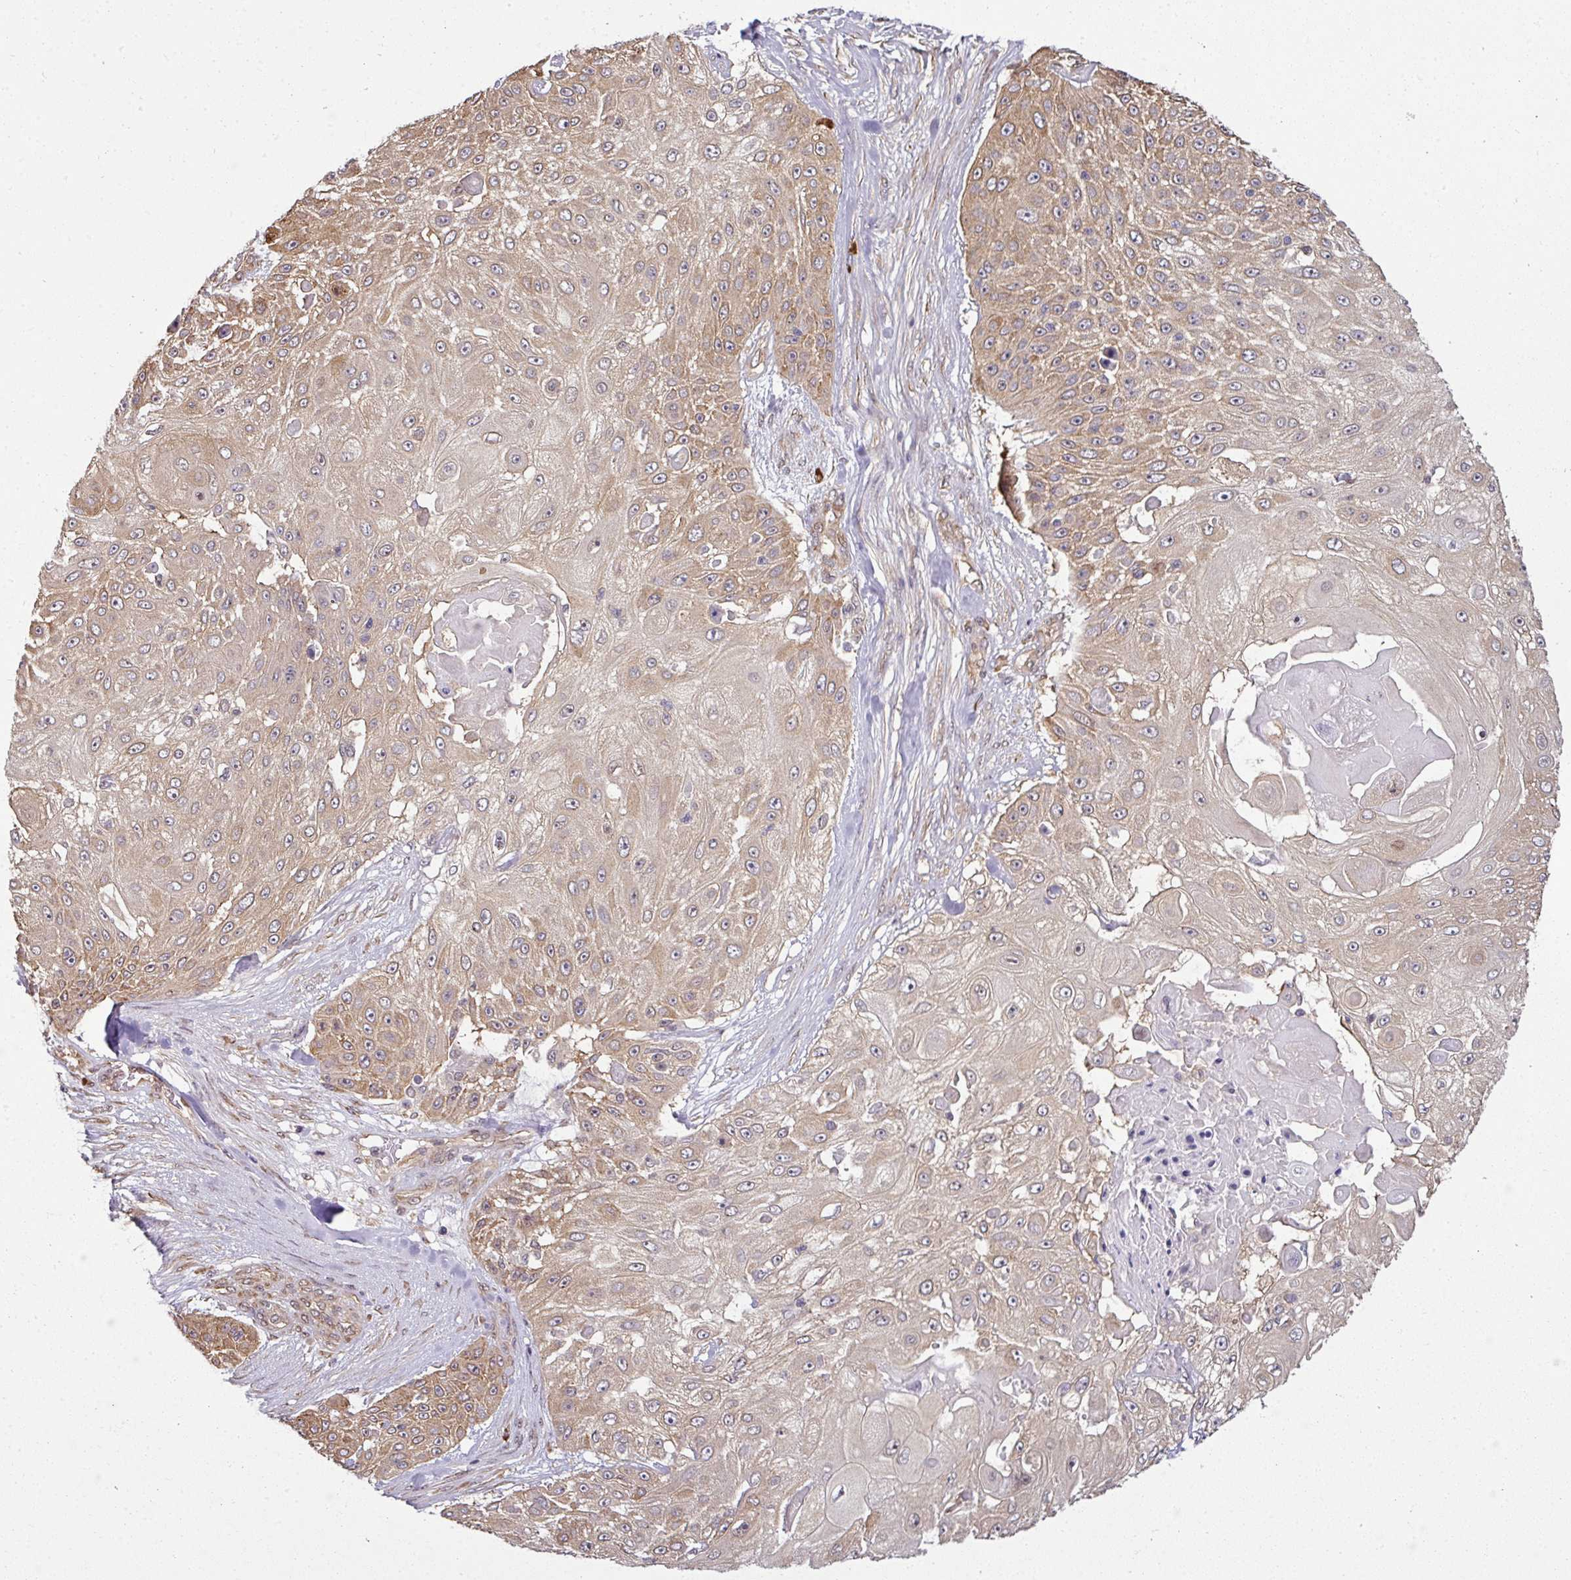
{"staining": {"intensity": "moderate", "quantity": ">75%", "location": "cytoplasmic/membranous"}, "tissue": "skin cancer", "cell_type": "Tumor cells", "image_type": "cancer", "snomed": [{"axis": "morphology", "description": "Squamous cell carcinoma, NOS"}, {"axis": "topography", "description": "Skin"}], "caption": "IHC photomicrograph of neoplastic tissue: skin cancer stained using immunohistochemistry reveals medium levels of moderate protein expression localized specifically in the cytoplasmic/membranous of tumor cells, appearing as a cytoplasmic/membranous brown color.", "gene": "RBM4B", "patient": {"sex": "female", "age": 86}}